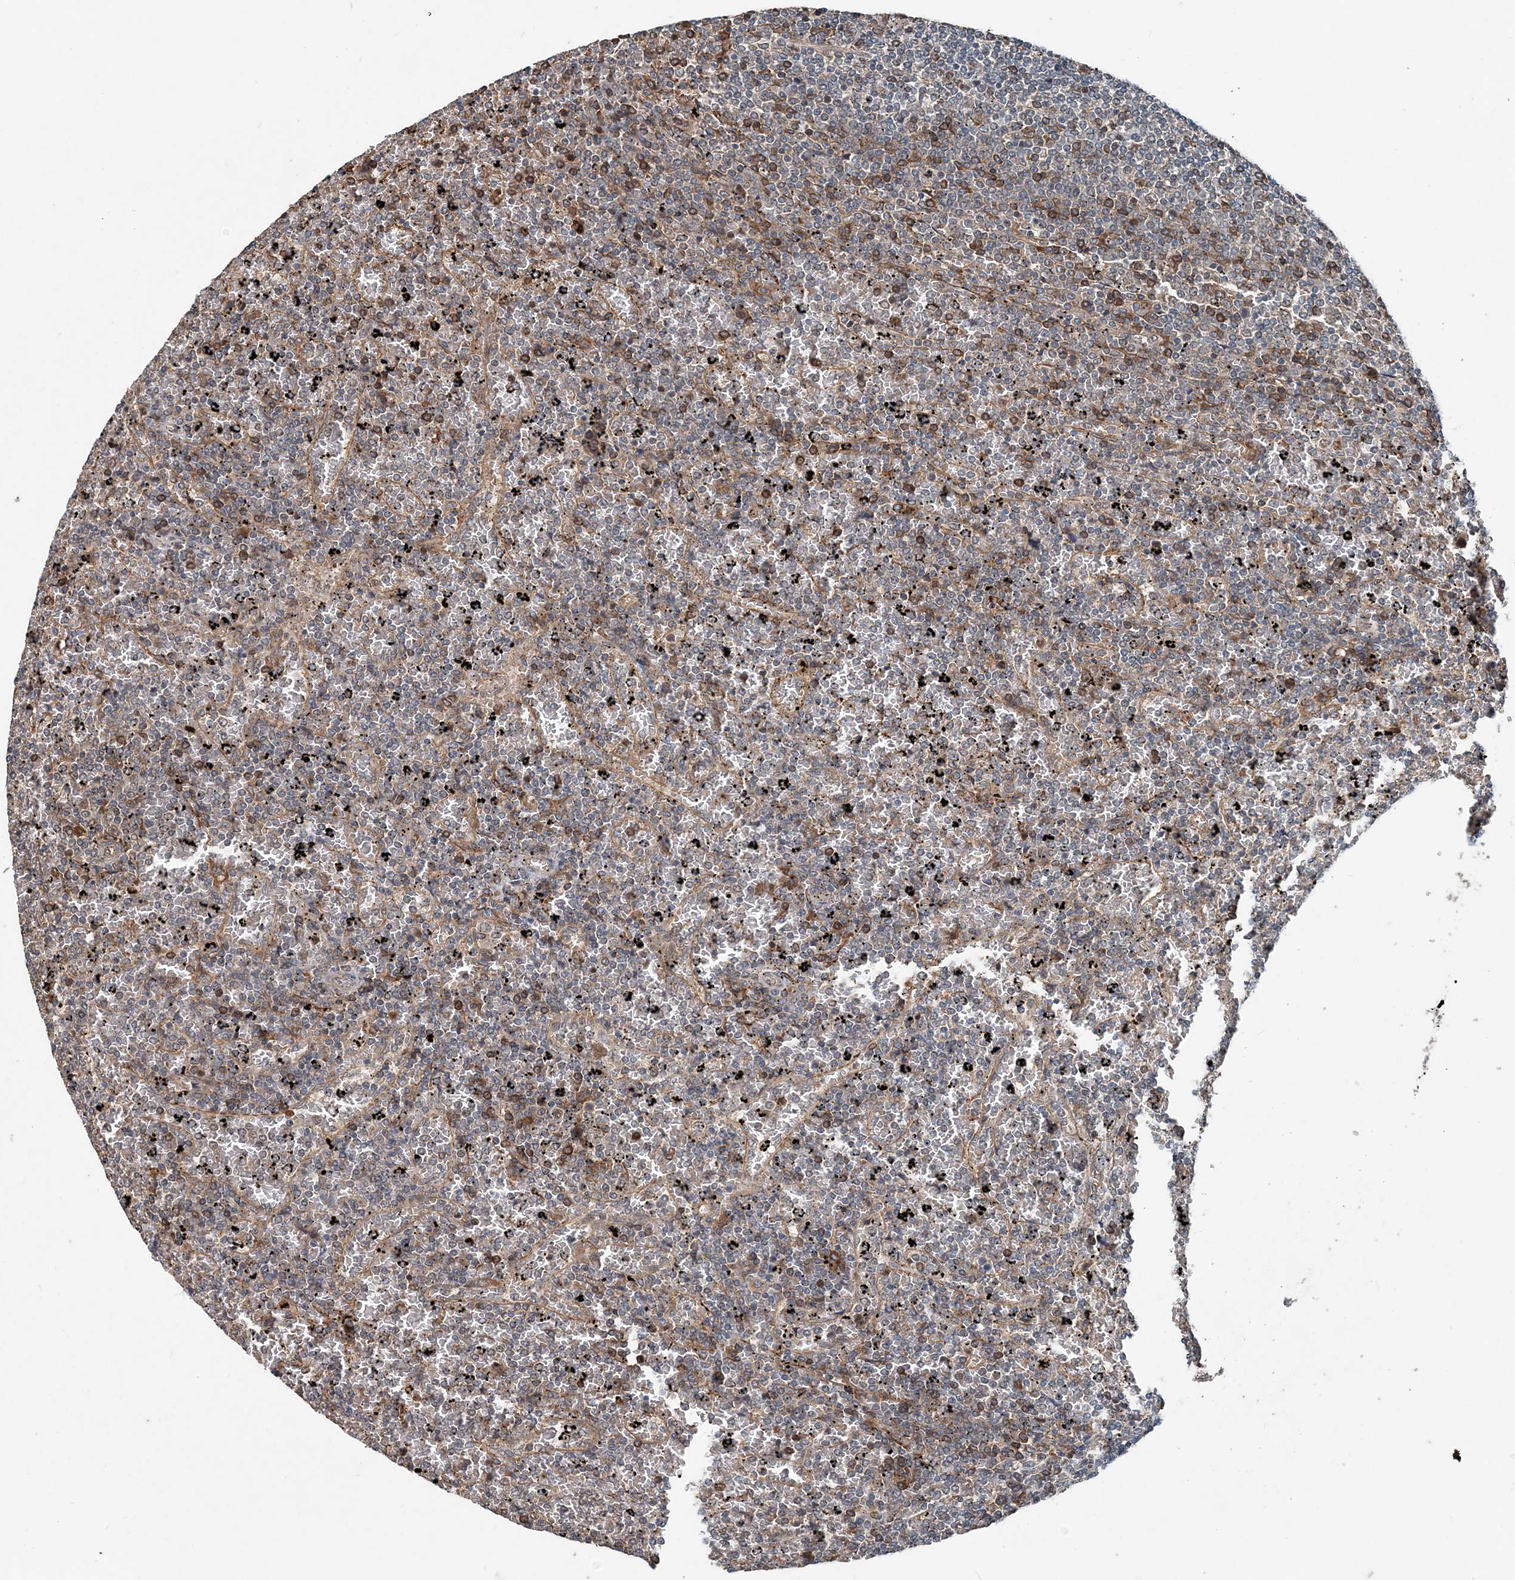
{"staining": {"intensity": "weak", "quantity": "<25%", "location": "cytoplasmic/membranous"}, "tissue": "lymphoma", "cell_type": "Tumor cells", "image_type": "cancer", "snomed": [{"axis": "morphology", "description": "Malignant lymphoma, non-Hodgkin's type, Low grade"}, {"axis": "topography", "description": "Spleen"}], "caption": "Tumor cells show no significant staining in lymphoma. (DAB immunohistochemistry with hematoxylin counter stain).", "gene": "SMPD3", "patient": {"sex": "female", "age": 77}}